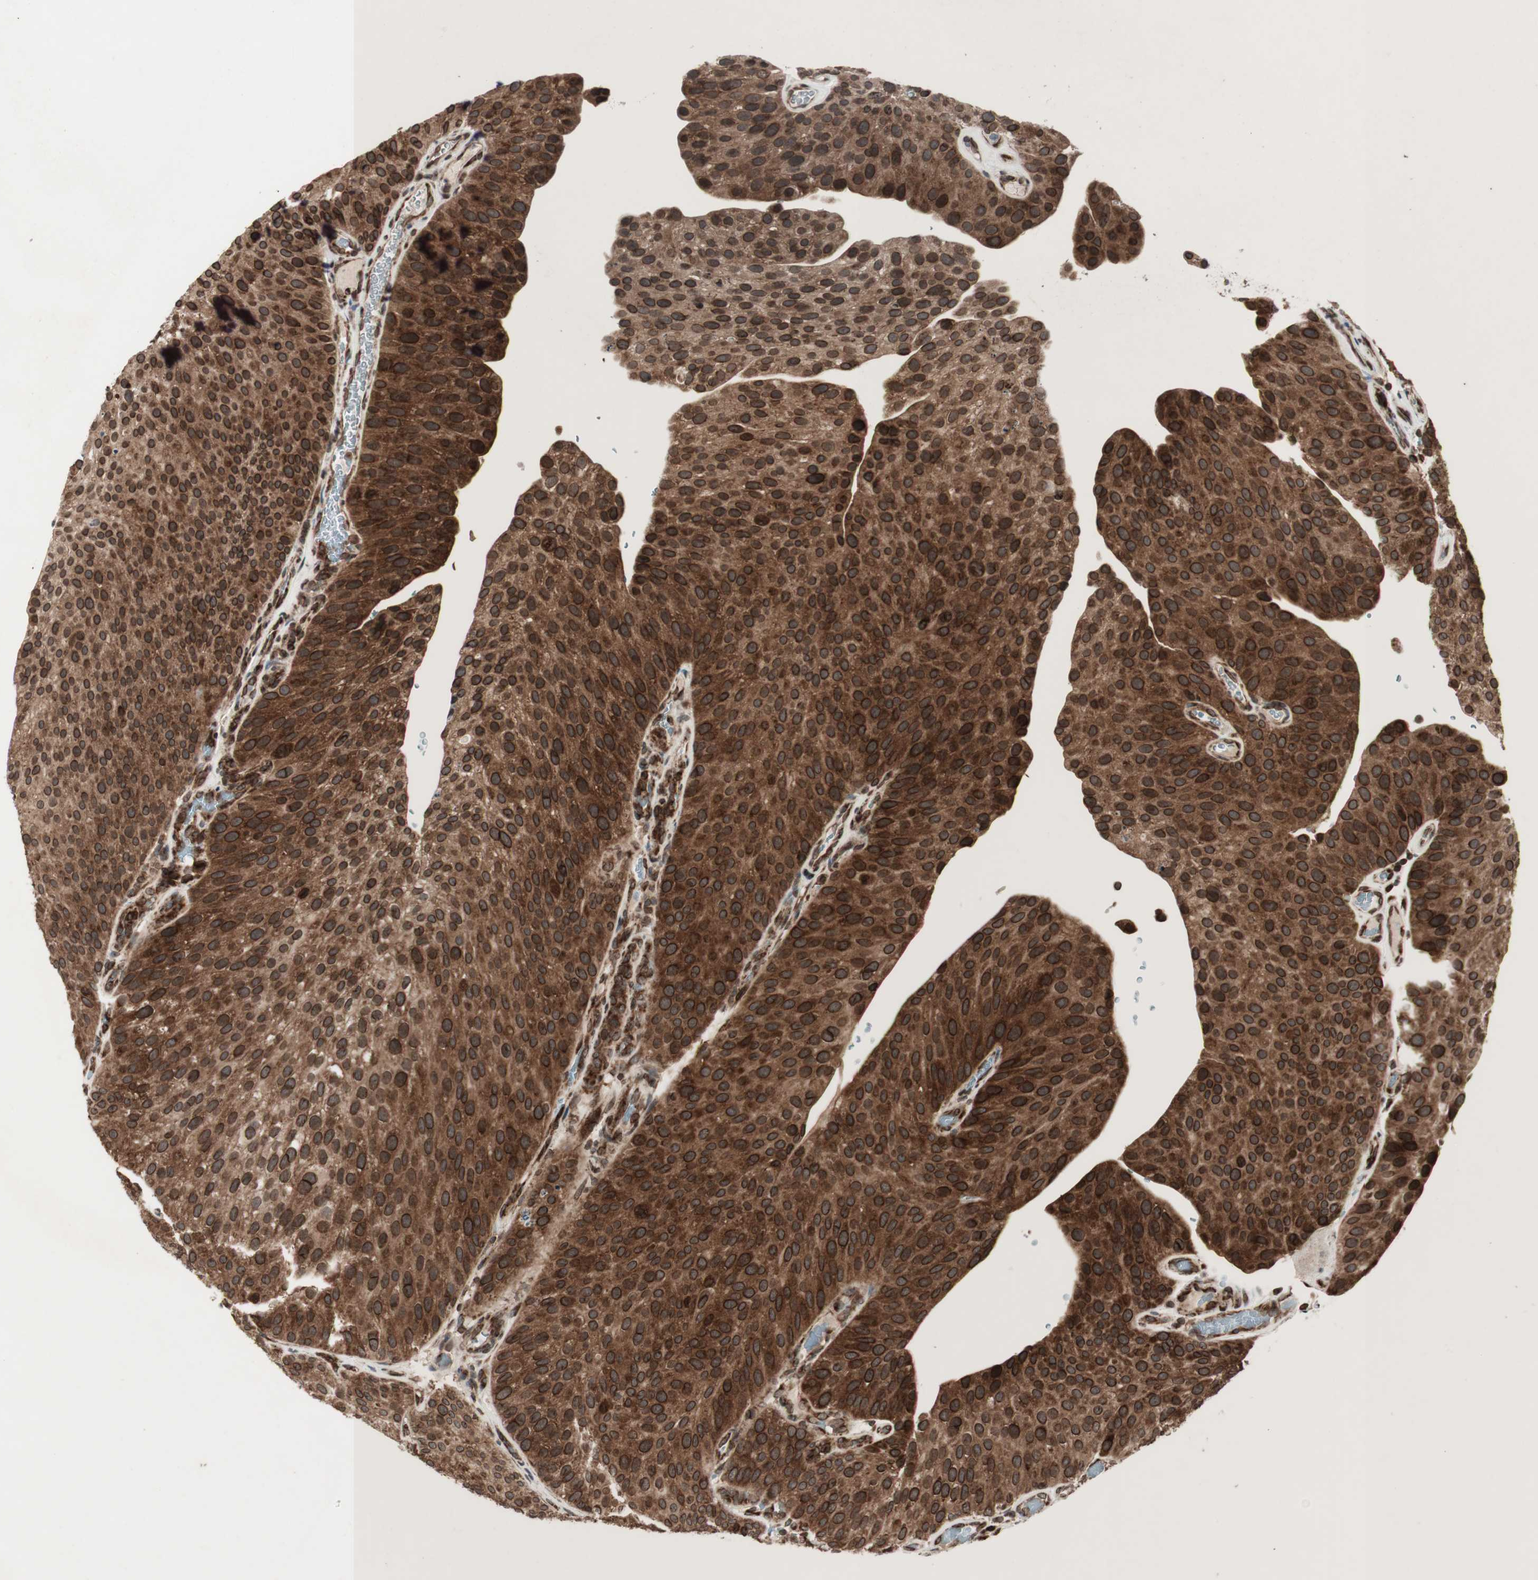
{"staining": {"intensity": "strong", "quantity": ">75%", "location": "cytoplasmic/membranous,nuclear"}, "tissue": "urothelial cancer", "cell_type": "Tumor cells", "image_type": "cancer", "snomed": [{"axis": "morphology", "description": "Urothelial carcinoma, Low grade"}, {"axis": "topography", "description": "Smooth muscle"}, {"axis": "topography", "description": "Urinary bladder"}], "caption": "Protein staining exhibits strong cytoplasmic/membranous and nuclear staining in about >75% of tumor cells in urothelial cancer.", "gene": "NUP62", "patient": {"sex": "male", "age": 60}}